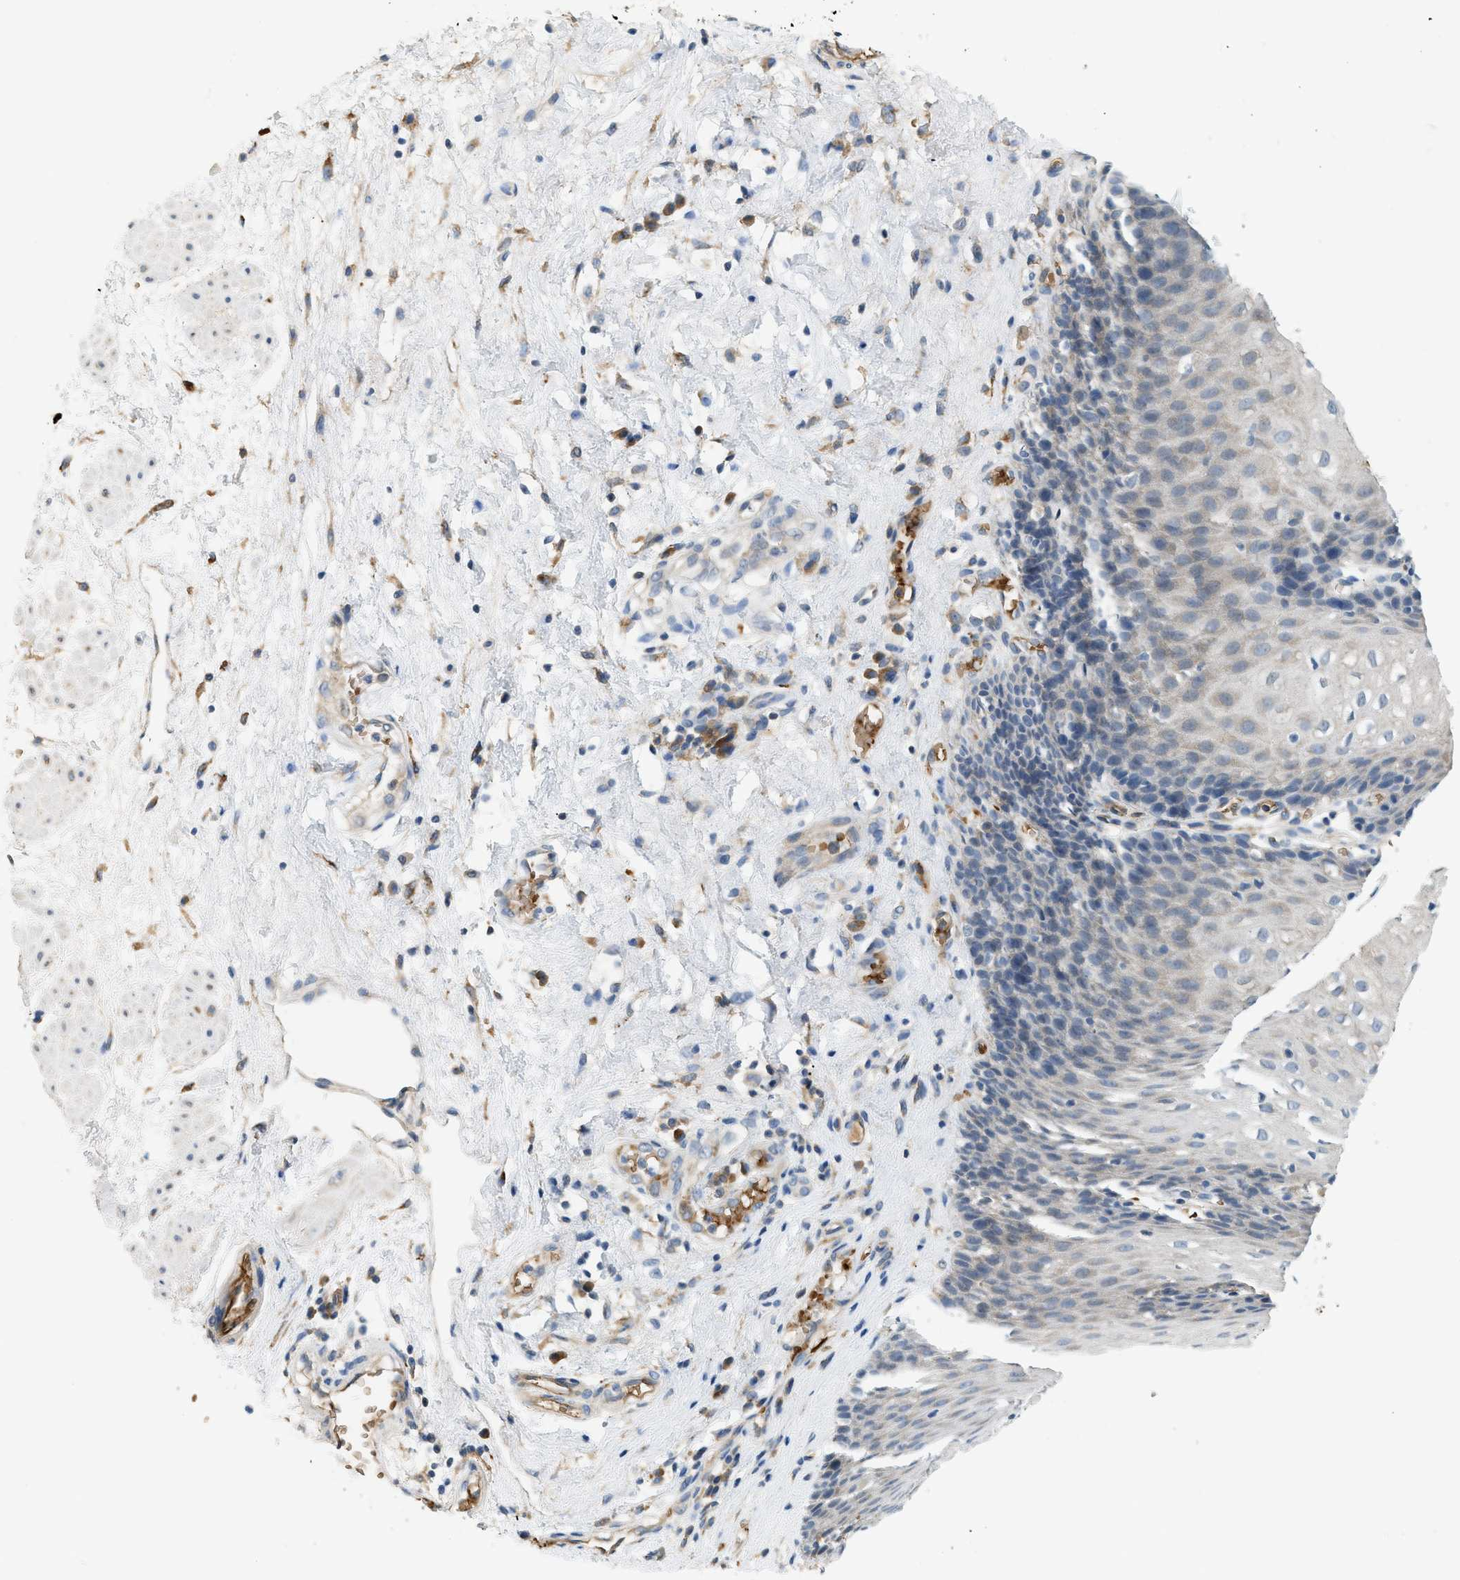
{"staining": {"intensity": "negative", "quantity": "none", "location": "none"}, "tissue": "esophagus", "cell_type": "Squamous epithelial cells", "image_type": "normal", "snomed": [{"axis": "morphology", "description": "Normal tissue, NOS"}, {"axis": "topography", "description": "Esophagus"}], "caption": "Photomicrograph shows no protein staining in squamous epithelial cells of unremarkable esophagus. The staining is performed using DAB brown chromogen with nuclei counter-stained in using hematoxylin.", "gene": "CYTH2", "patient": {"sex": "male", "age": 48}}